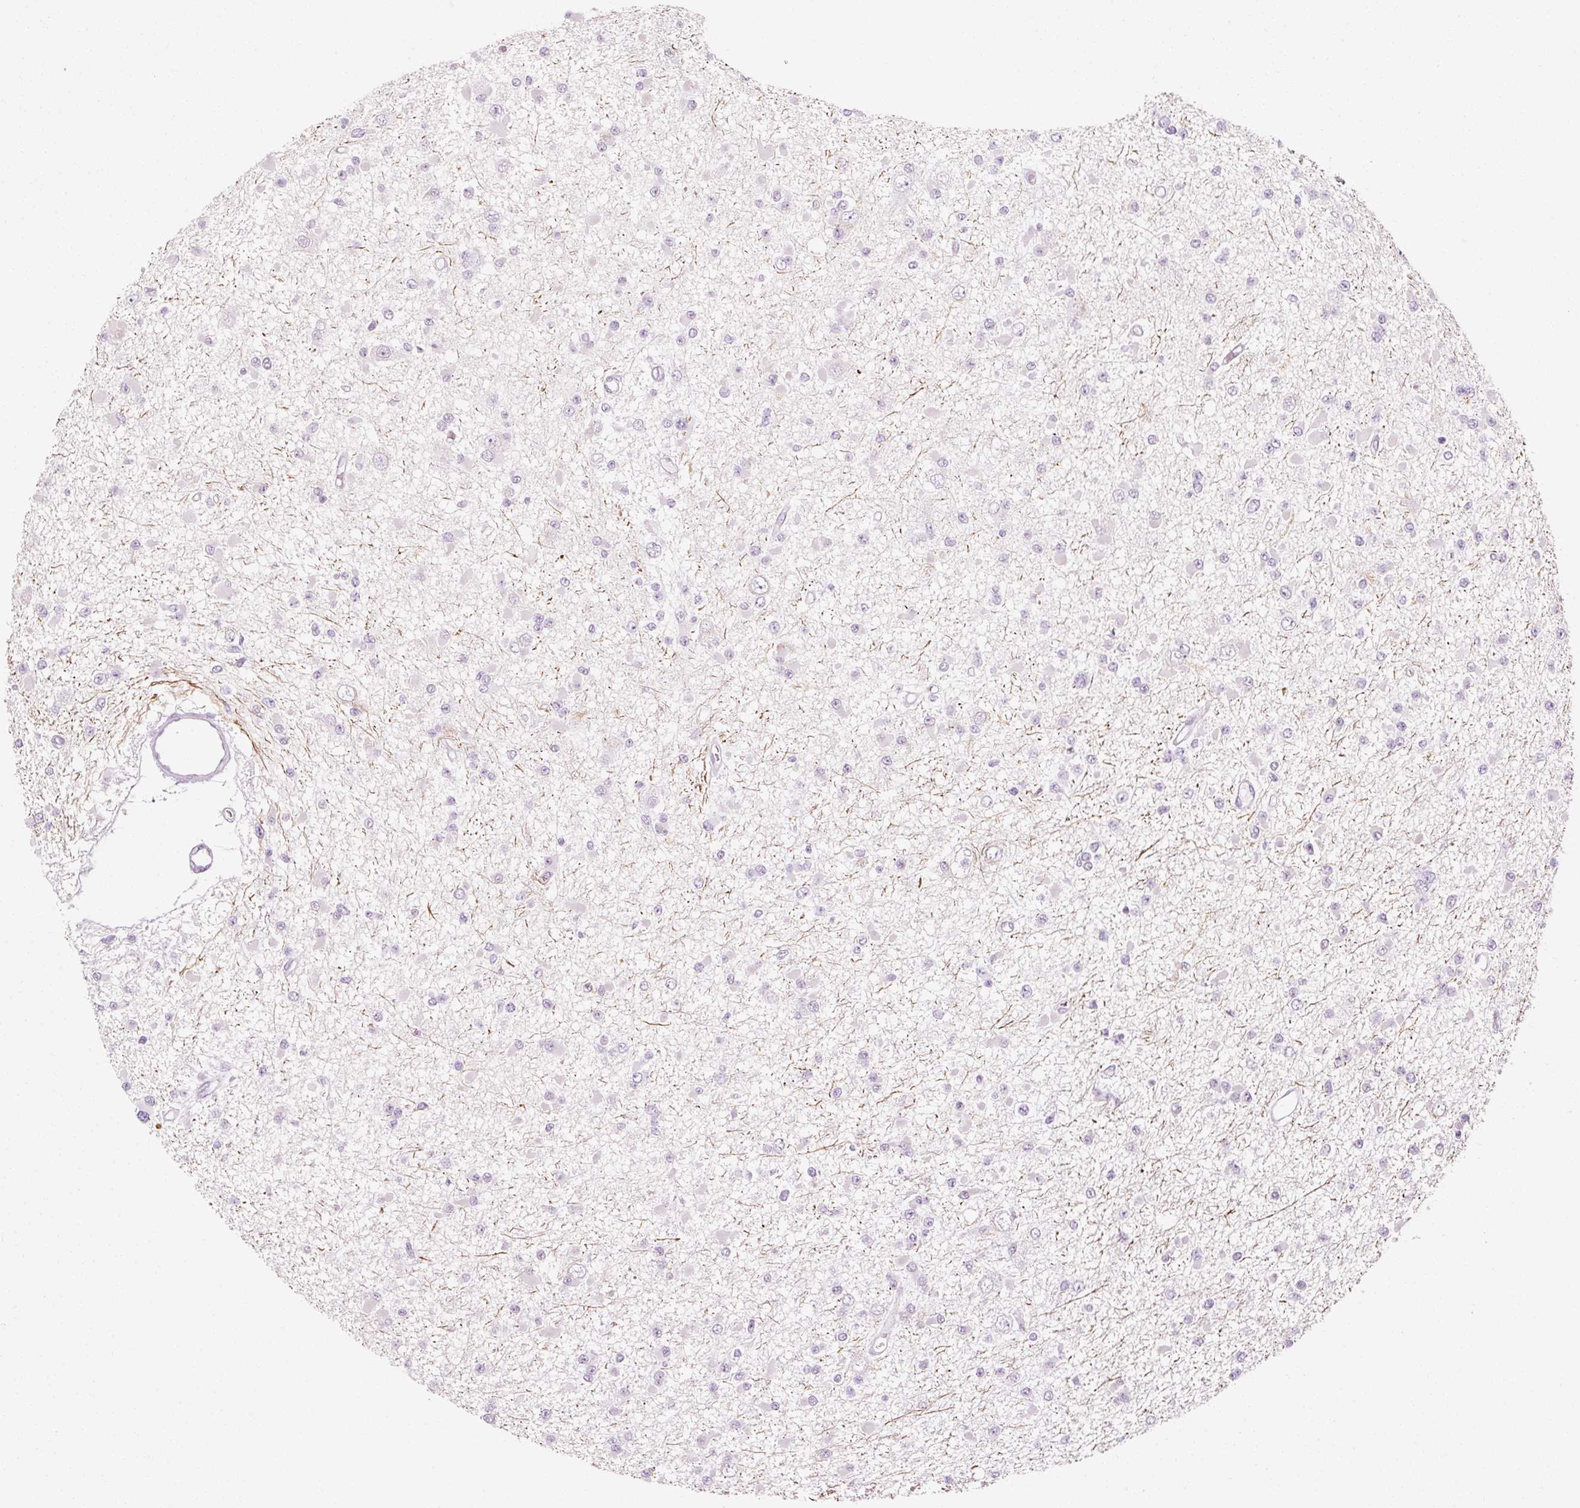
{"staining": {"intensity": "negative", "quantity": "none", "location": "none"}, "tissue": "glioma", "cell_type": "Tumor cells", "image_type": "cancer", "snomed": [{"axis": "morphology", "description": "Glioma, malignant, Low grade"}, {"axis": "topography", "description": "Brain"}], "caption": "The IHC micrograph has no significant positivity in tumor cells of glioma tissue.", "gene": "ANKRD20A1", "patient": {"sex": "female", "age": 22}}